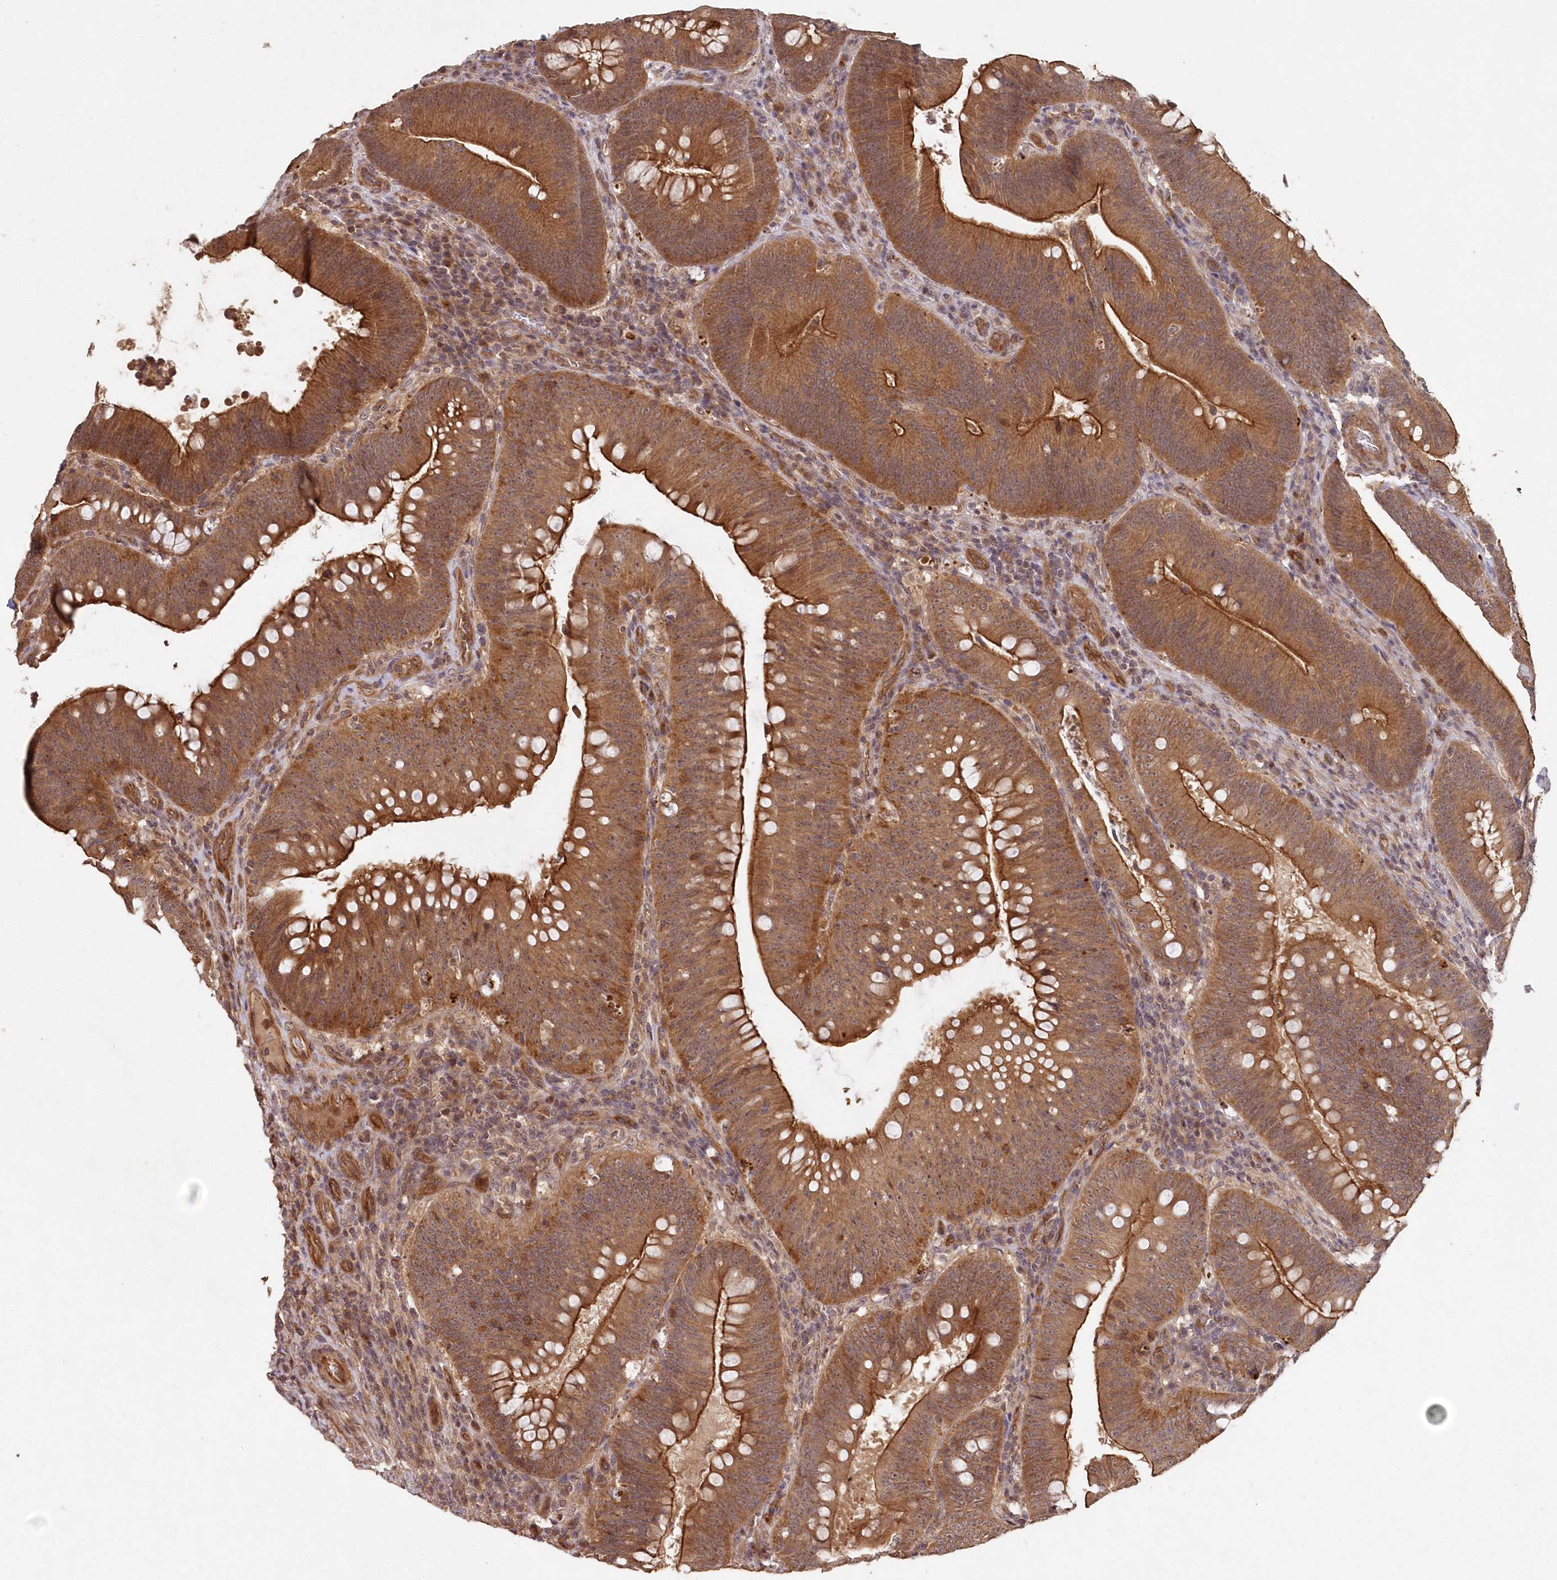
{"staining": {"intensity": "strong", "quantity": ">75%", "location": "cytoplasmic/membranous"}, "tissue": "colorectal cancer", "cell_type": "Tumor cells", "image_type": "cancer", "snomed": [{"axis": "morphology", "description": "Normal tissue, NOS"}, {"axis": "topography", "description": "Colon"}], "caption": "This is a photomicrograph of immunohistochemistry (IHC) staining of colorectal cancer, which shows strong staining in the cytoplasmic/membranous of tumor cells.", "gene": "HYCC2", "patient": {"sex": "female", "age": 82}}